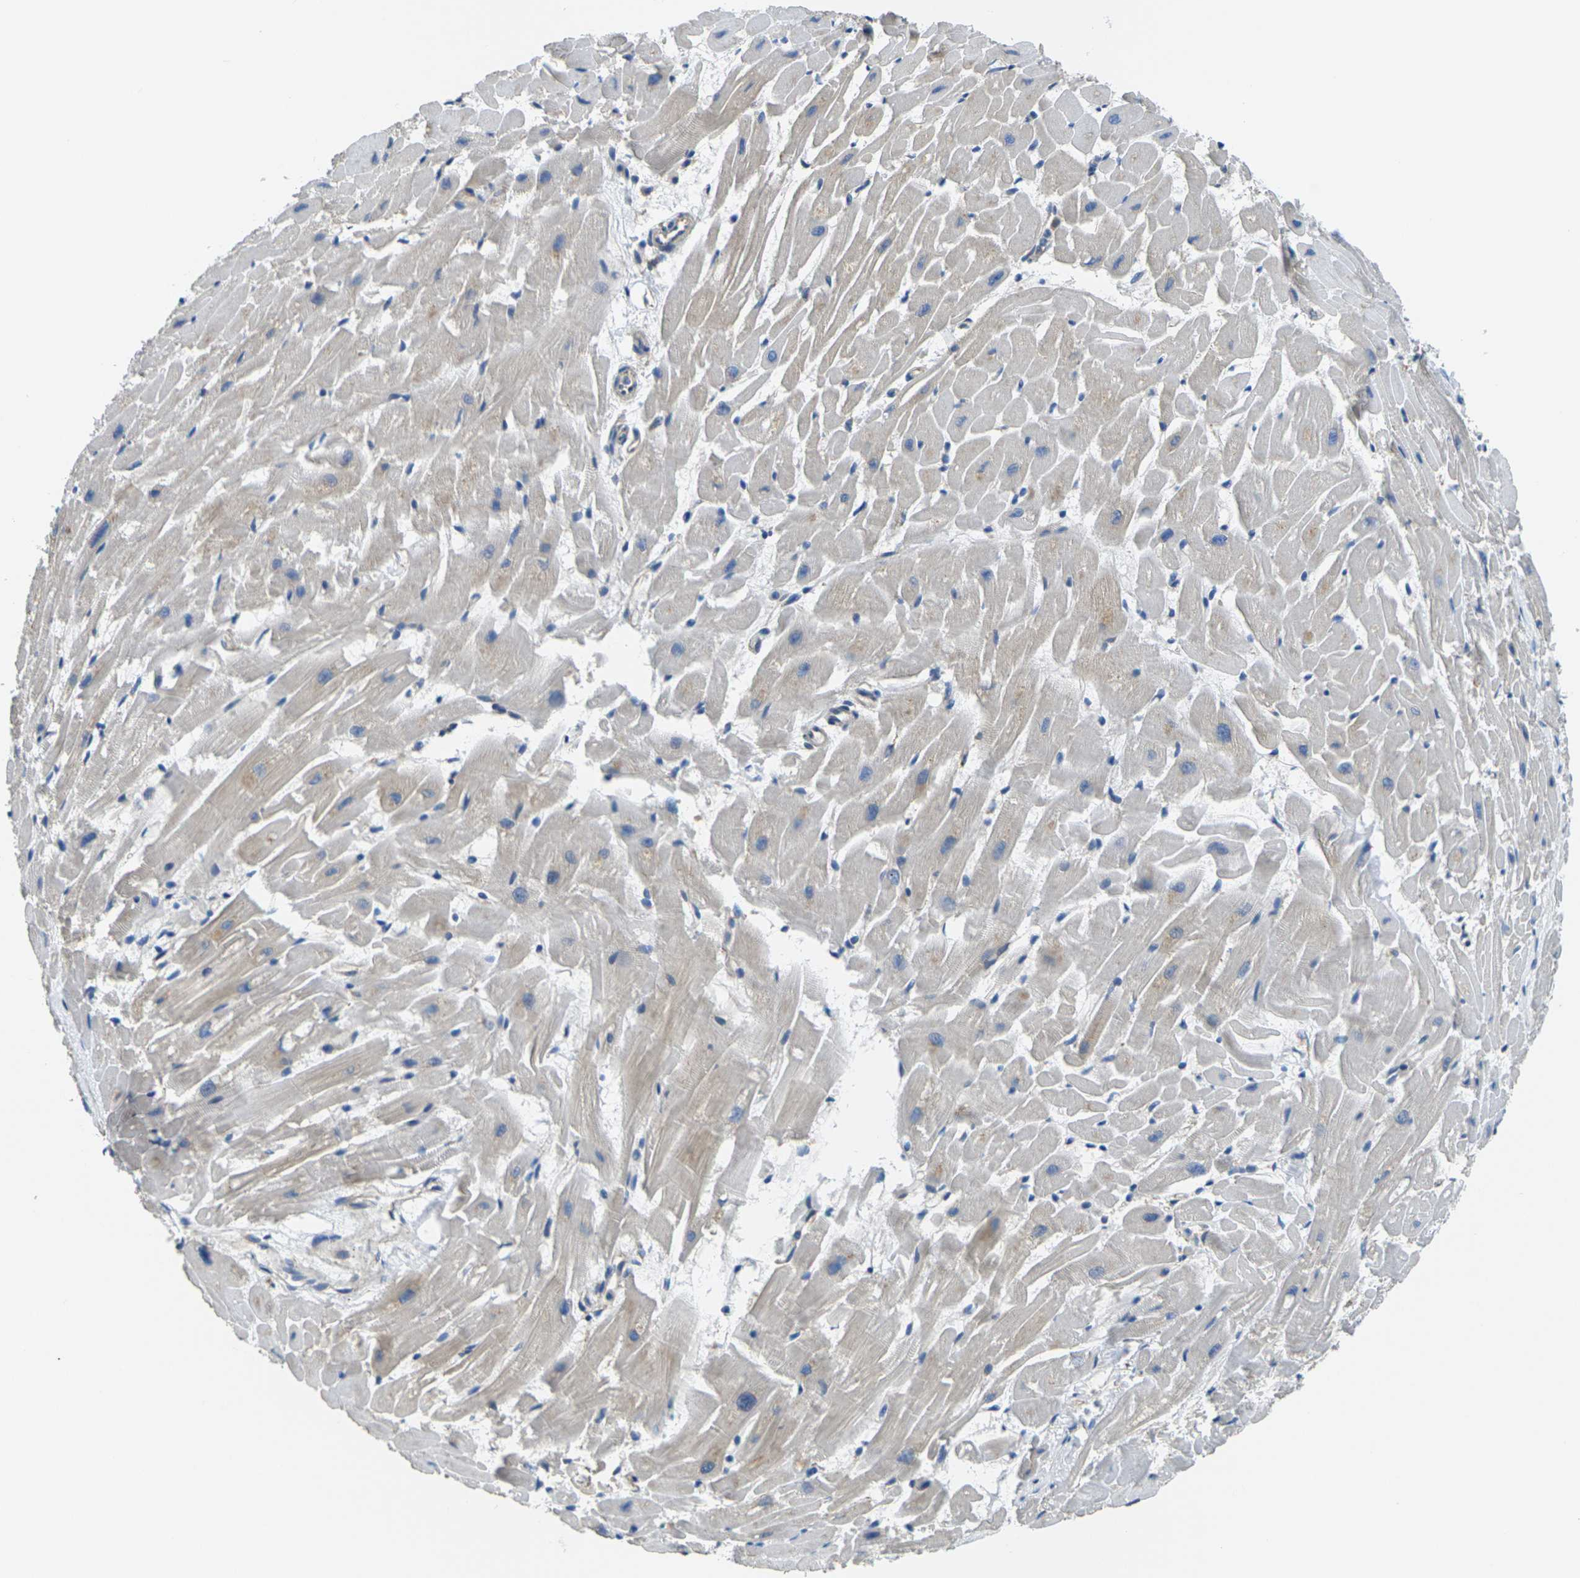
{"staining": {"intensity": "weak", "quantity": "<25%", "location": "cytoplasmic/membranous"}, "tissue": "heart muscle", "cell_type": "Cardiomyocytes", "image_type": "normal", "snomed": [{"axis": "morphology", "description": "Normal tissue, NOS"}, {"axis": "topography", "description": "Heart"}], "caption": "DAB immunohistochemical staining of normal heart muscle demonstrates no significant positivity in cardiomyocytes.", "gene": "TMCC2", "patient": {"sex": "female", "age": 19}}